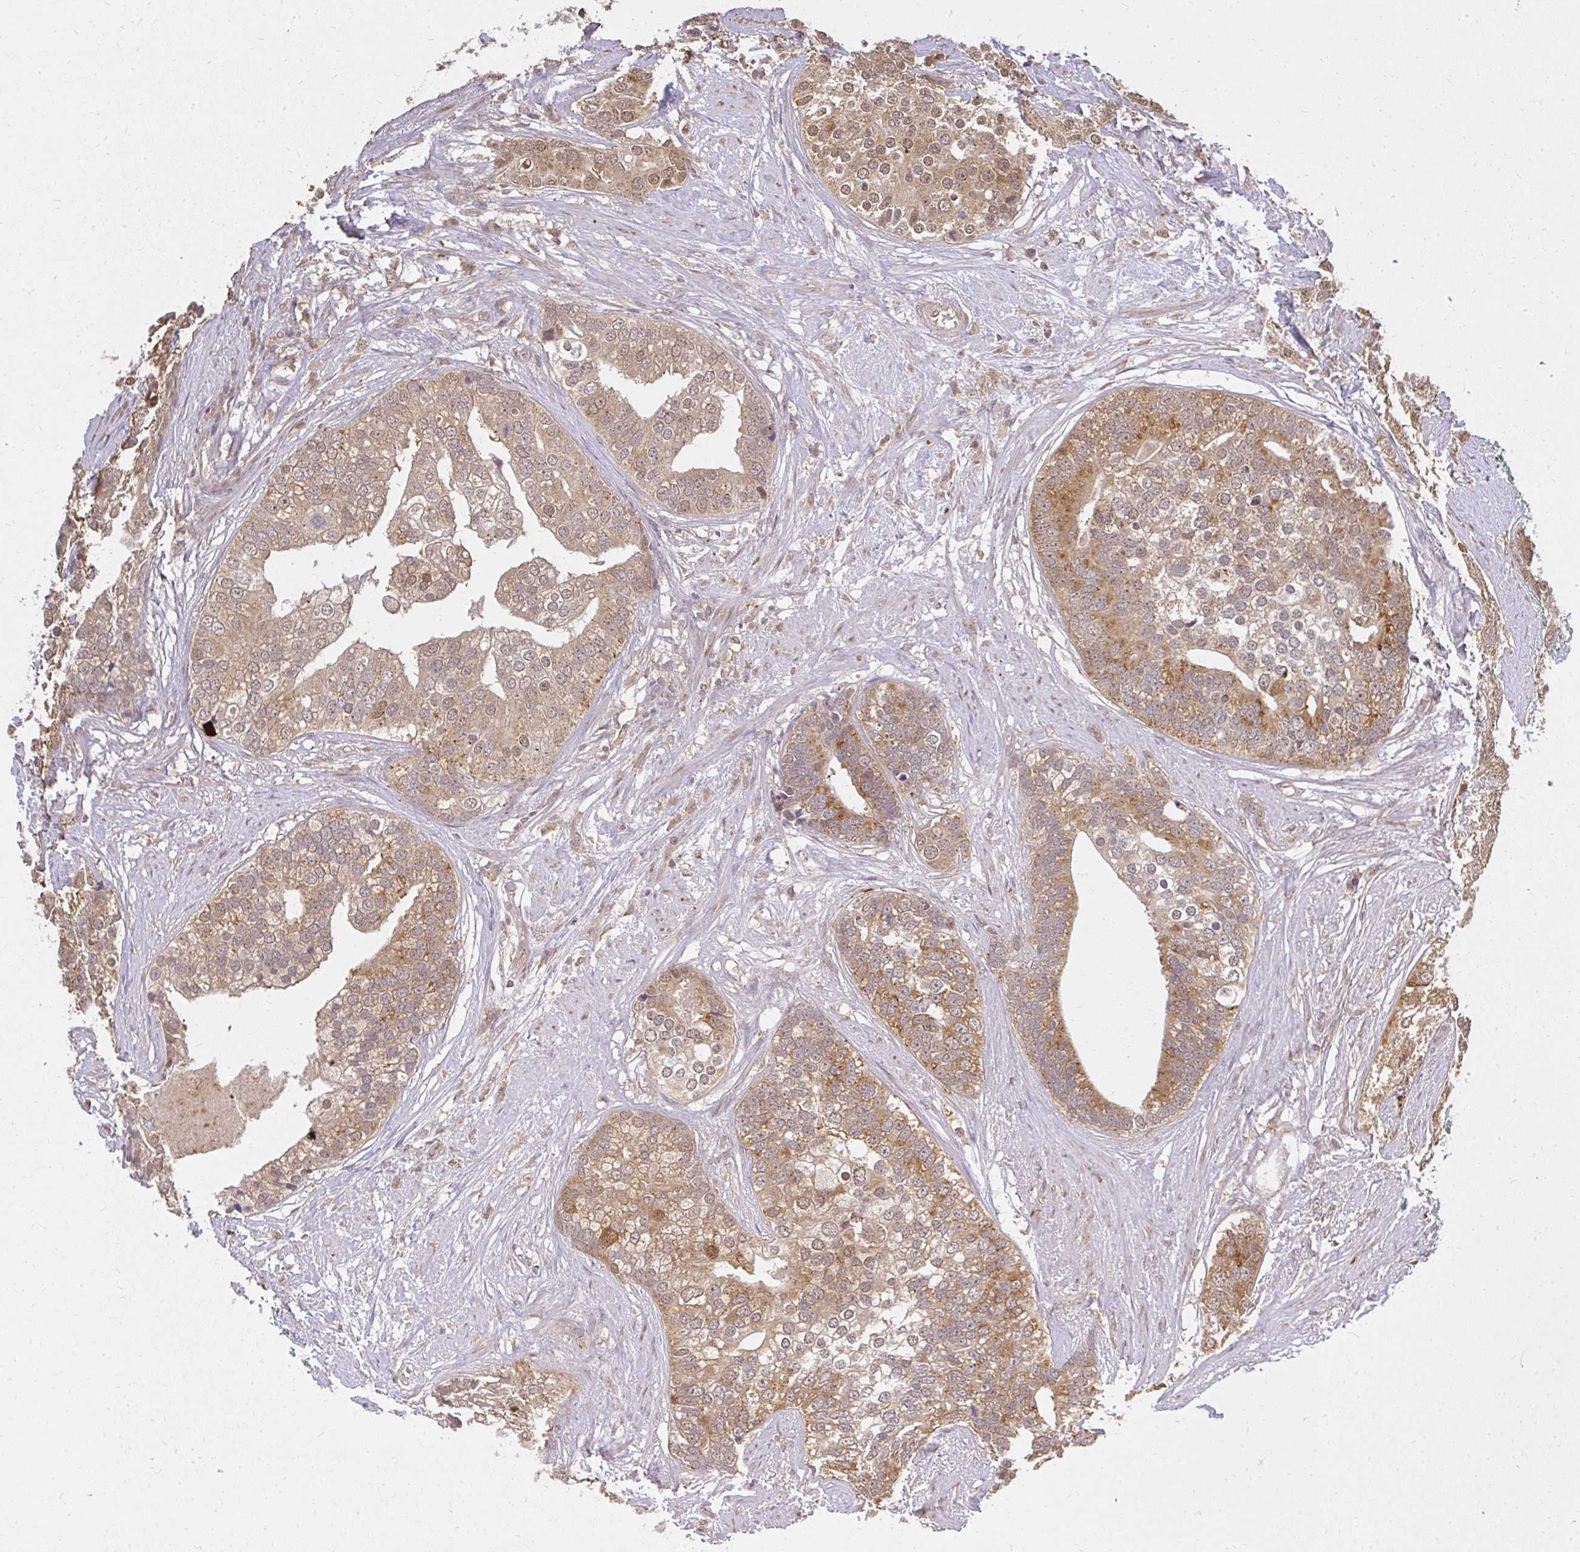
{"staining": {"intensity": "moderate", "quantity": ">75%", "location": "cytoplasmic/membranous,nuclear"}, "tissue": "prostate cancer", "cell_type": "Tumor cells", "image_type": "cancer", "snomed": [{"axis": "morphology", "description": "Adenocarcinoma, High grade"}, {"axis": "topography", "description": "Prostate"}], "caption": "There is medium levels of moderate cytoplasmic/membranous and nuclear expression in tumor cells of high-grade adenocarcinoma (prostate), as demonstrated by immunohistochemical staining (brown color).", "gene": "LARS2", "patient": {"sex": "male", "age": 62}}